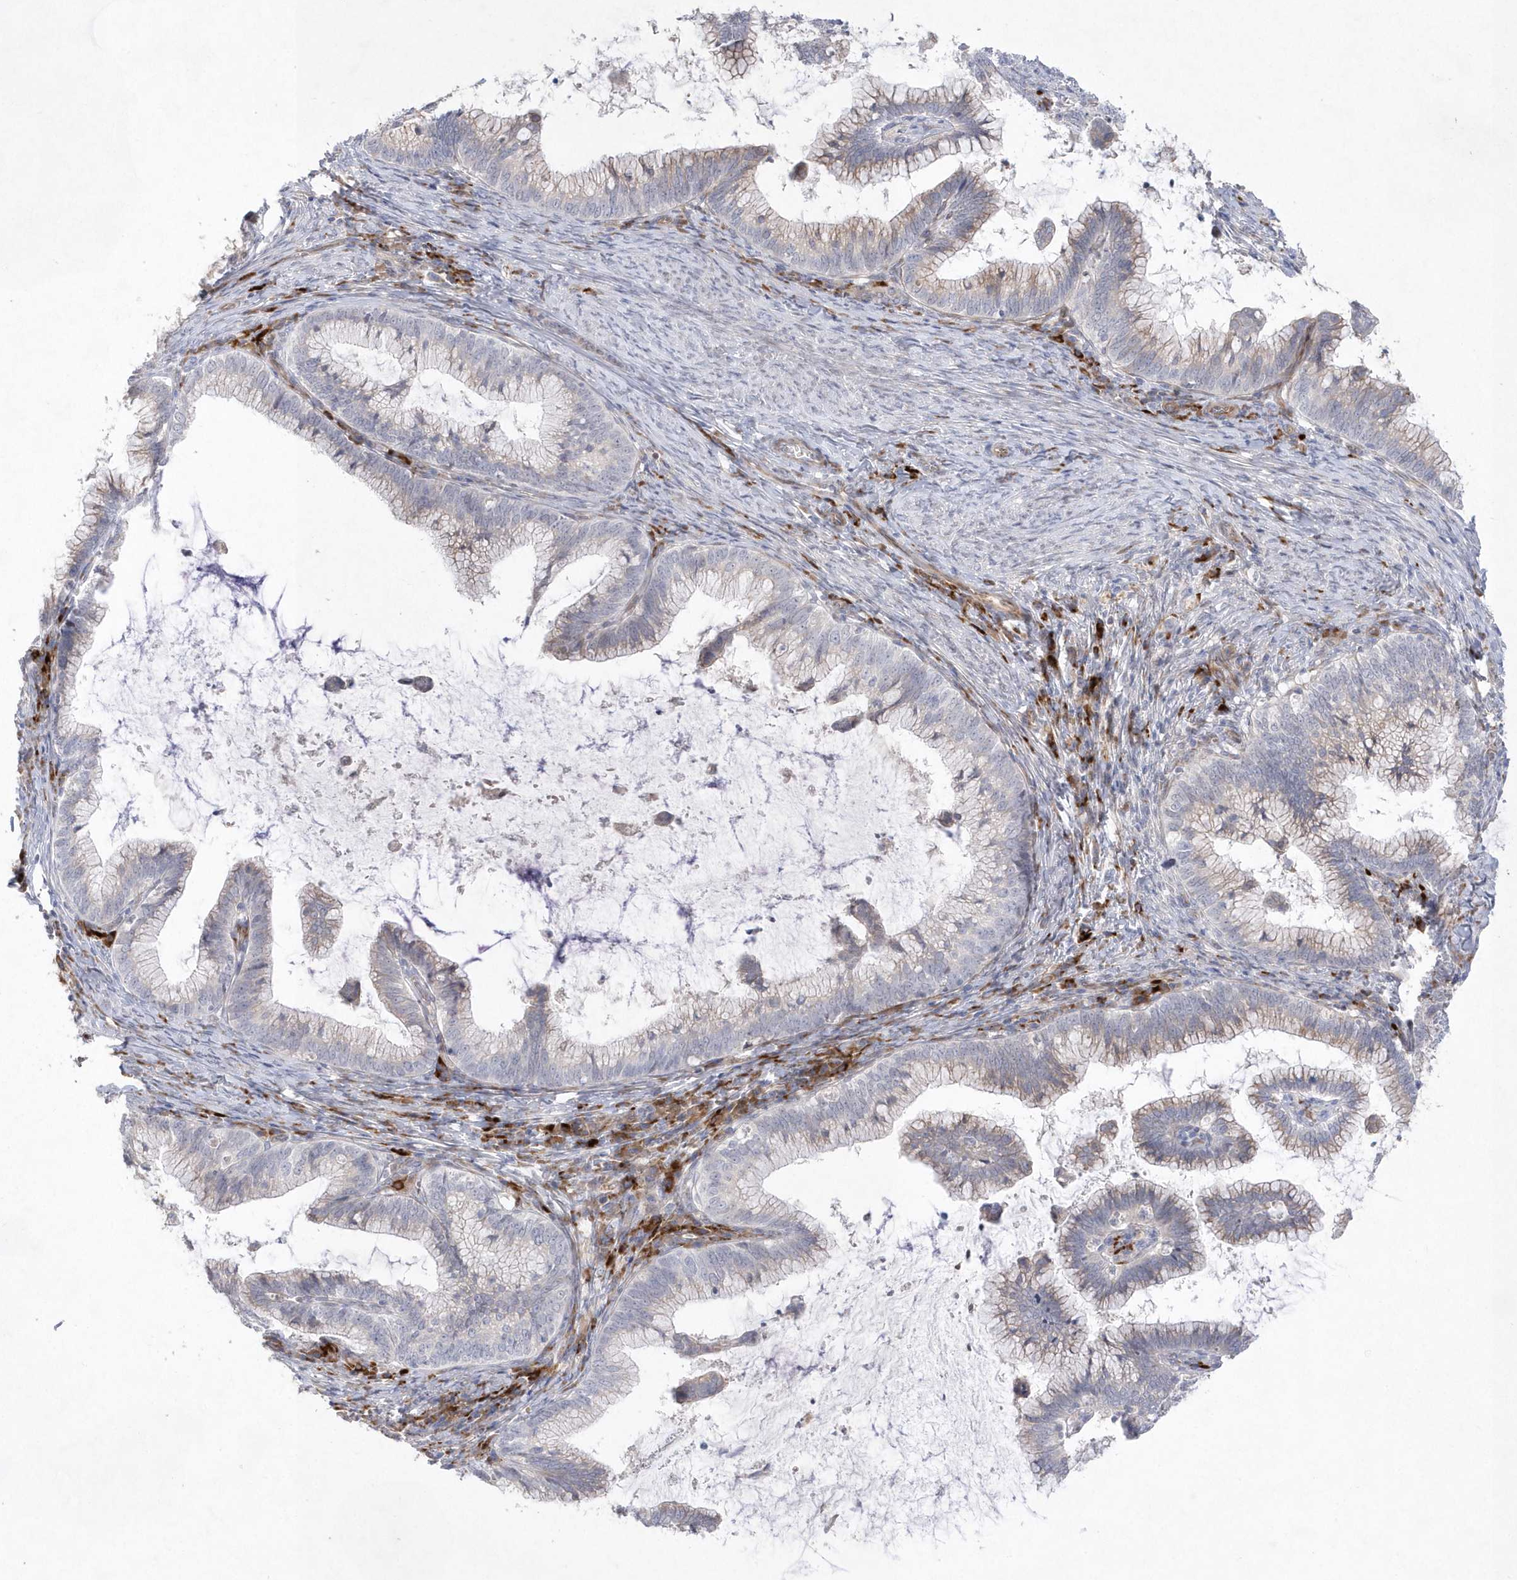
{"staining": {"intensity": "weak", "quantity": "25%-75%", "location": "cytoplasmic/membranous"}, "tissue": "cervical cancer", "cell_type": "Tumor cells", "image_type": "cancer", "snomed": [{"axis": "morphology", "description": "Adenocarcinoma, NOS"}, {"axis": "topography", "description": "Cervix"}], "caption": "Adenocarcinoma (cervical) was stained to show a protein in brown. There is low levels of weak cytoplasmic/membranous positivity in about 25%-75% of tumor cells.", "gene": "TMEM132B", "patient": {"sex": "female", "age": 36}}